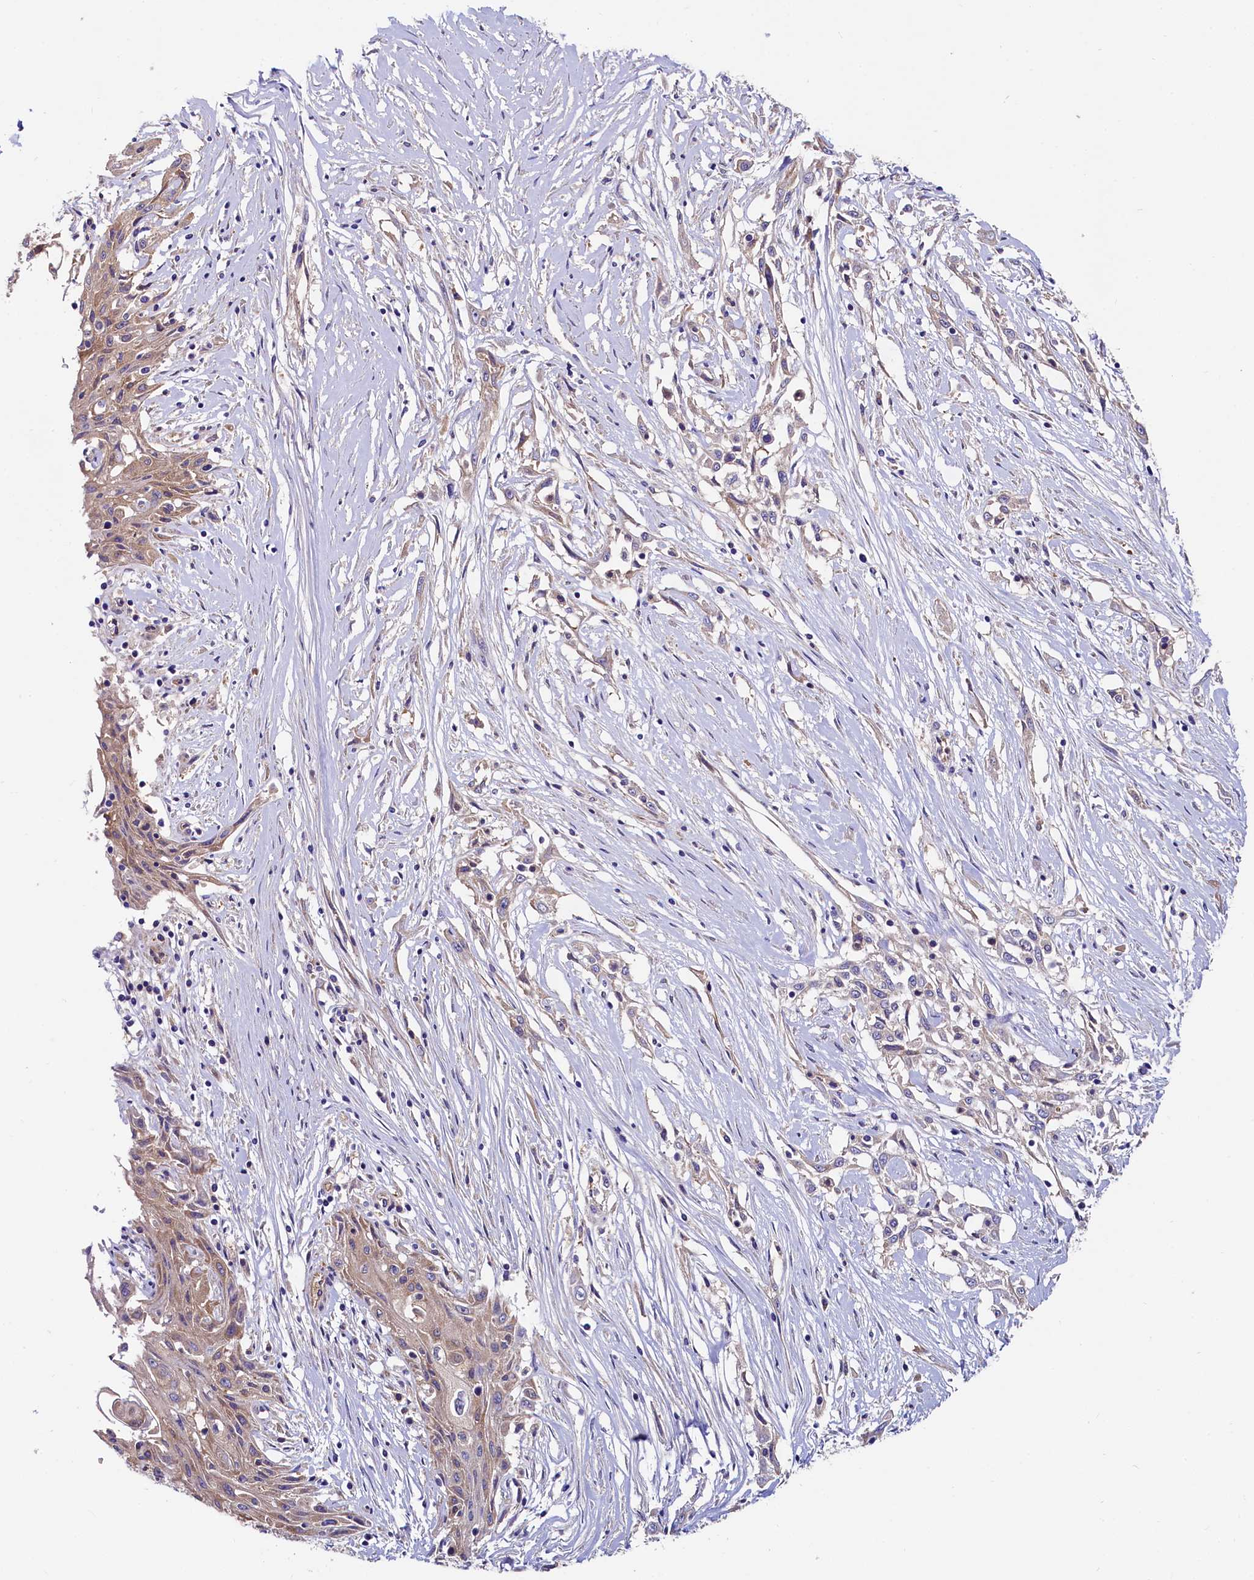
{"staining": {"intensity": "weak", "quantity": ">75%", "location": "cytoplasmic/membranous"}, "tissue": "skin cancer", "cell_type": "Tumor cells", "image_type": "cancer", "snomed": [{"axis": "morphology", "description": "Squamous cell carcinoma, NOS"}, {"axis": "morphology", "description": "Squamous cell carcinoma, metastatic, NOS"}, {"axis": "topography", "description": "Skin"}, {"axis": "topography", "description": "Lymph node"}], "caption": "Metastatic squamous cell carcinoma (skin) stained for a protein (brown) exhibits weak cytoplasmic/membranous positive expression in about >75% of tumor cells.", "gene": "QARS1", "patient": {"sex": "male", "age": 75}}